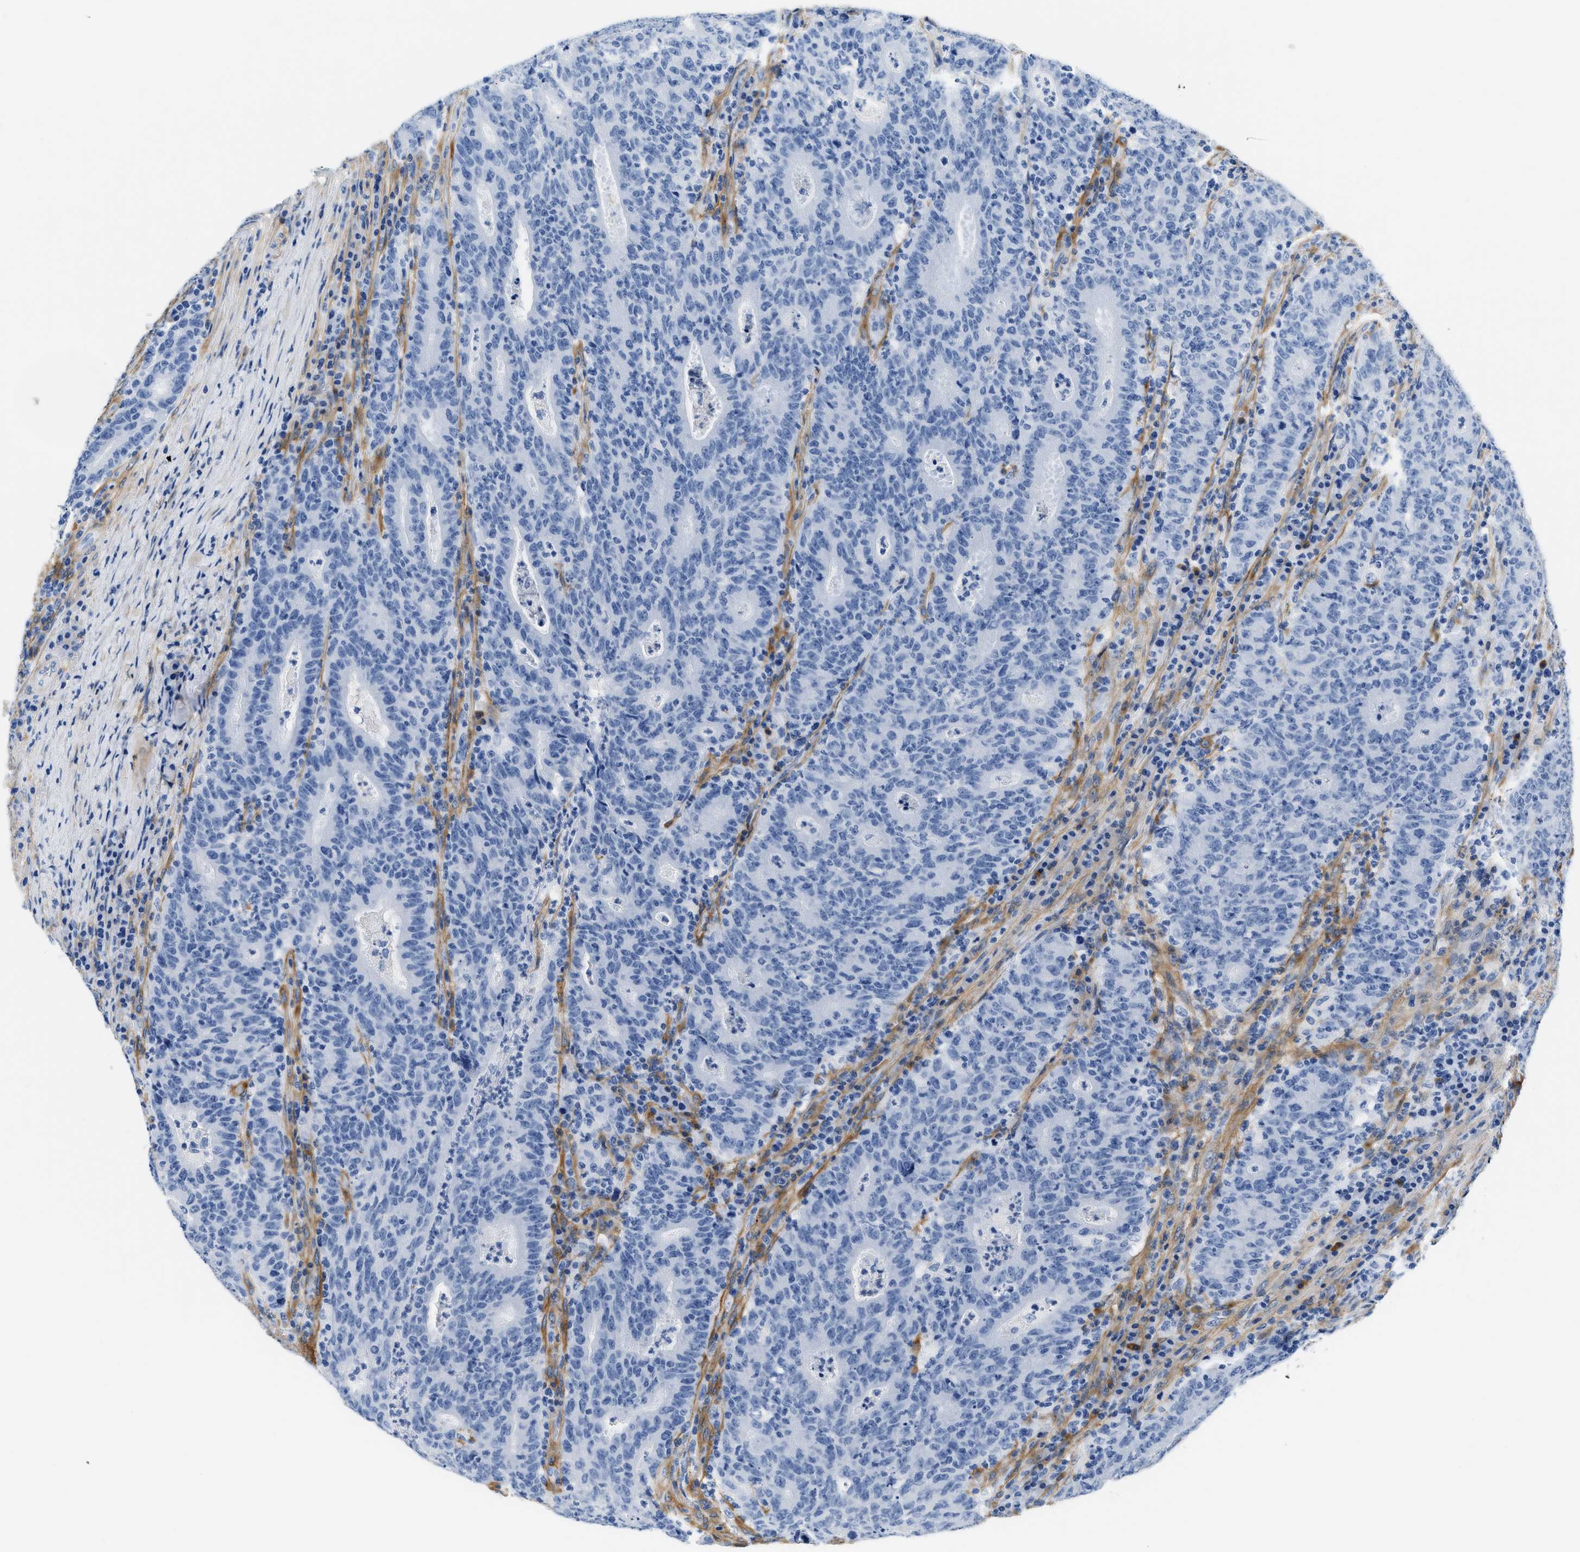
{"staining": {"intensity": "negative", "quantity": "none", "location": "none"}, "tissue": "colorectal cancer", "cell_type": "Tumor cells", "image_type": "cancer", "snomed": [{"axis": "morphology", "description": "Adenocarcinoma, NOS"}, {"axis": "topography", "description": "Colon"}], "caption": "Colorectal cancer stained for a protein using immunohistochemistry (IHC) shows no staining tumor cells.", "gene": "PDGFRB", "patient": {"sex": "female", "age": 75}}